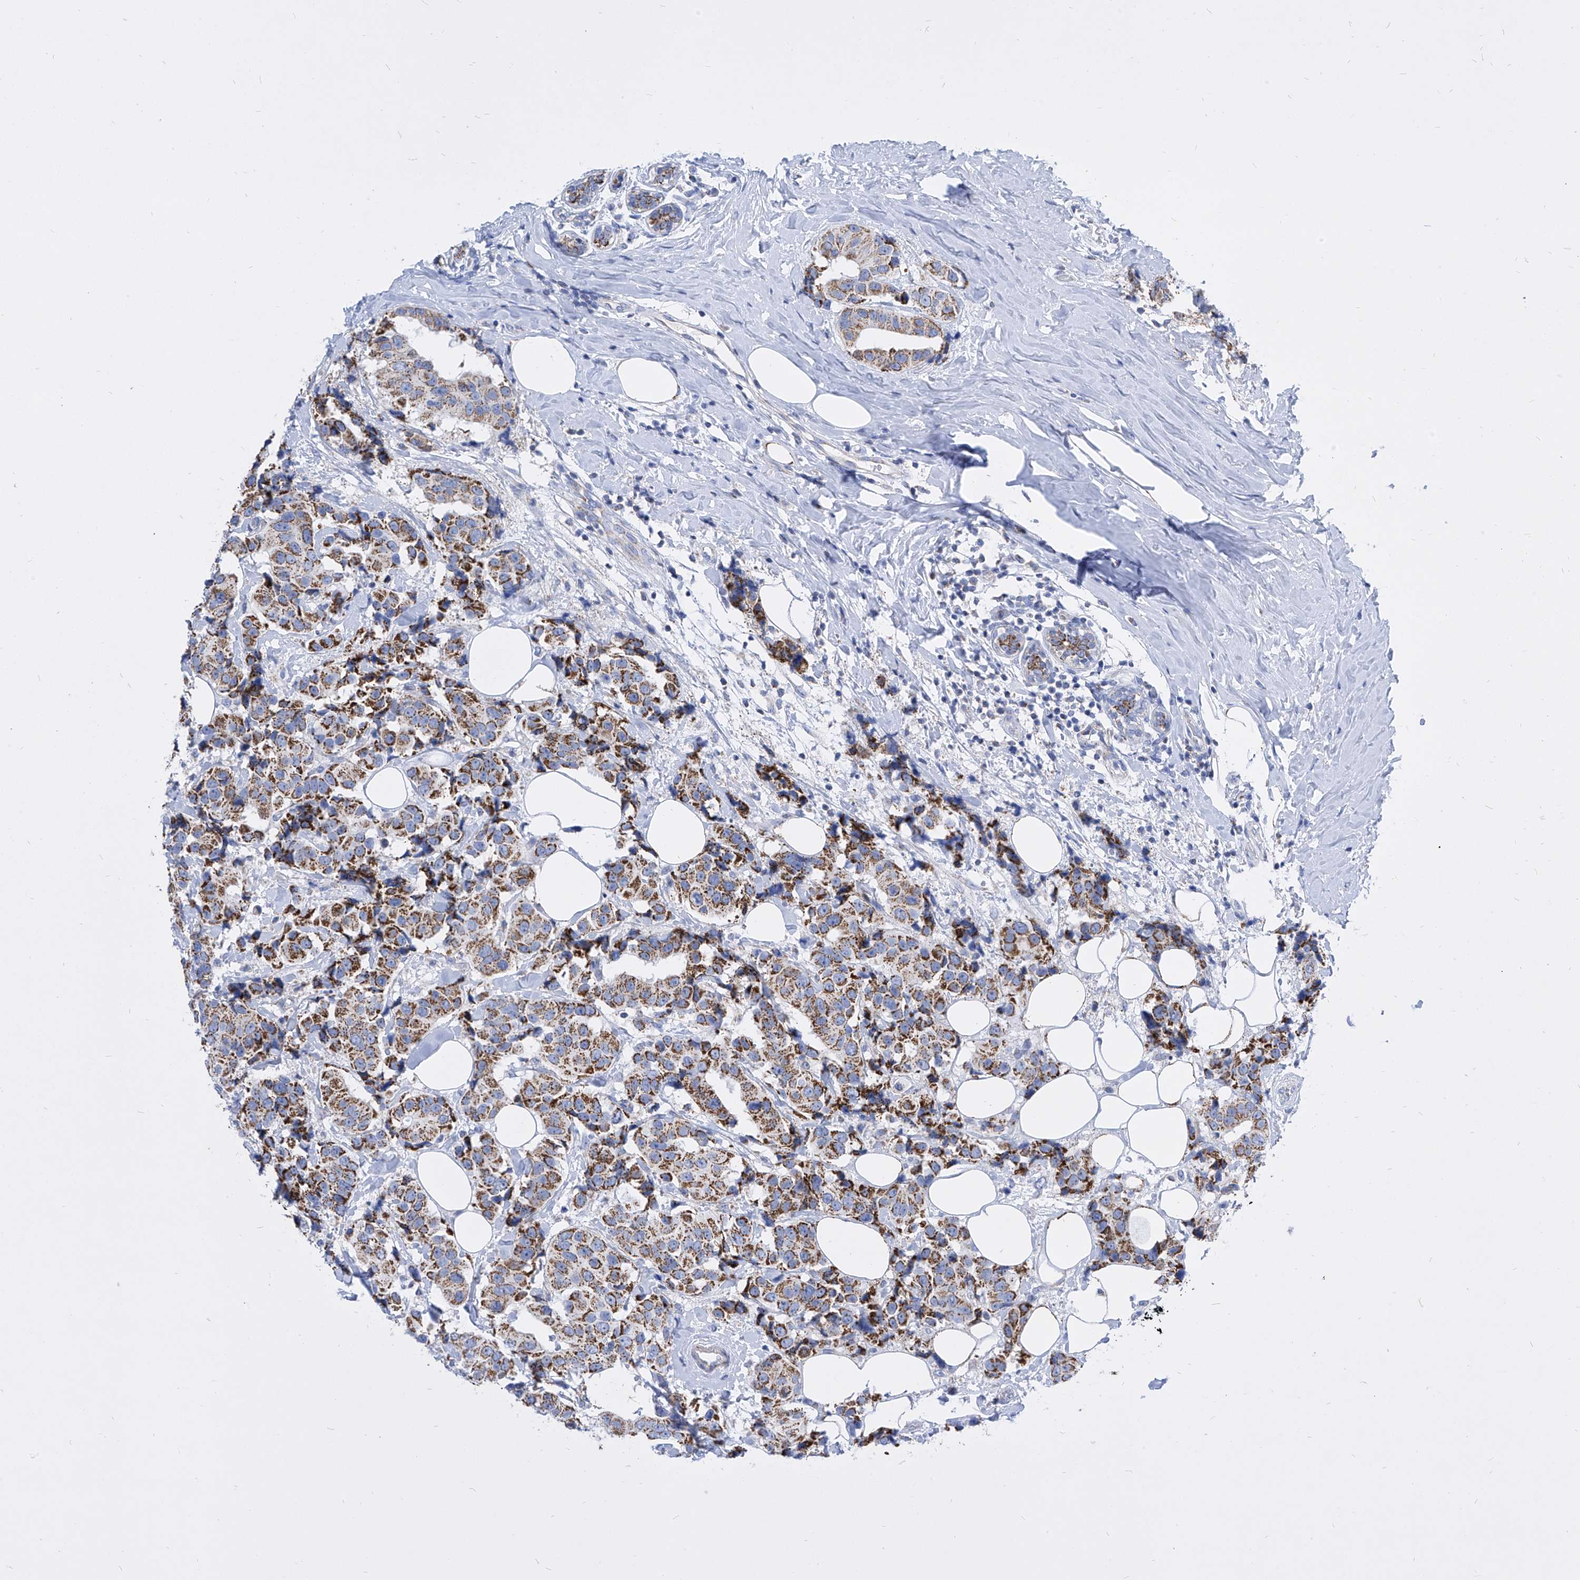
{"staining": {"intensity": "moderate", "quantity": ">75%", "location": "cytoplasmic/membranous"}, "tissue": "breast cancer", "cell_type": "Tumor cells", "image_type": "cancer", "snomed": [{"axis": "morphology", "description": "Normal tissue, NOS"}, {"axis": "morphology", "description": "Duct carcinoma"}, {"axis": "topography", "description": "Breast"}], "caption": "IHC (DAB) staining of breast infiltrating ductal carcinoma demonstrates moderate cytoplasmic/membranous protein staining in about >75% of tumor cells.", "gene": "COQ3", "patient": {"sex": "female", "age": 39}}